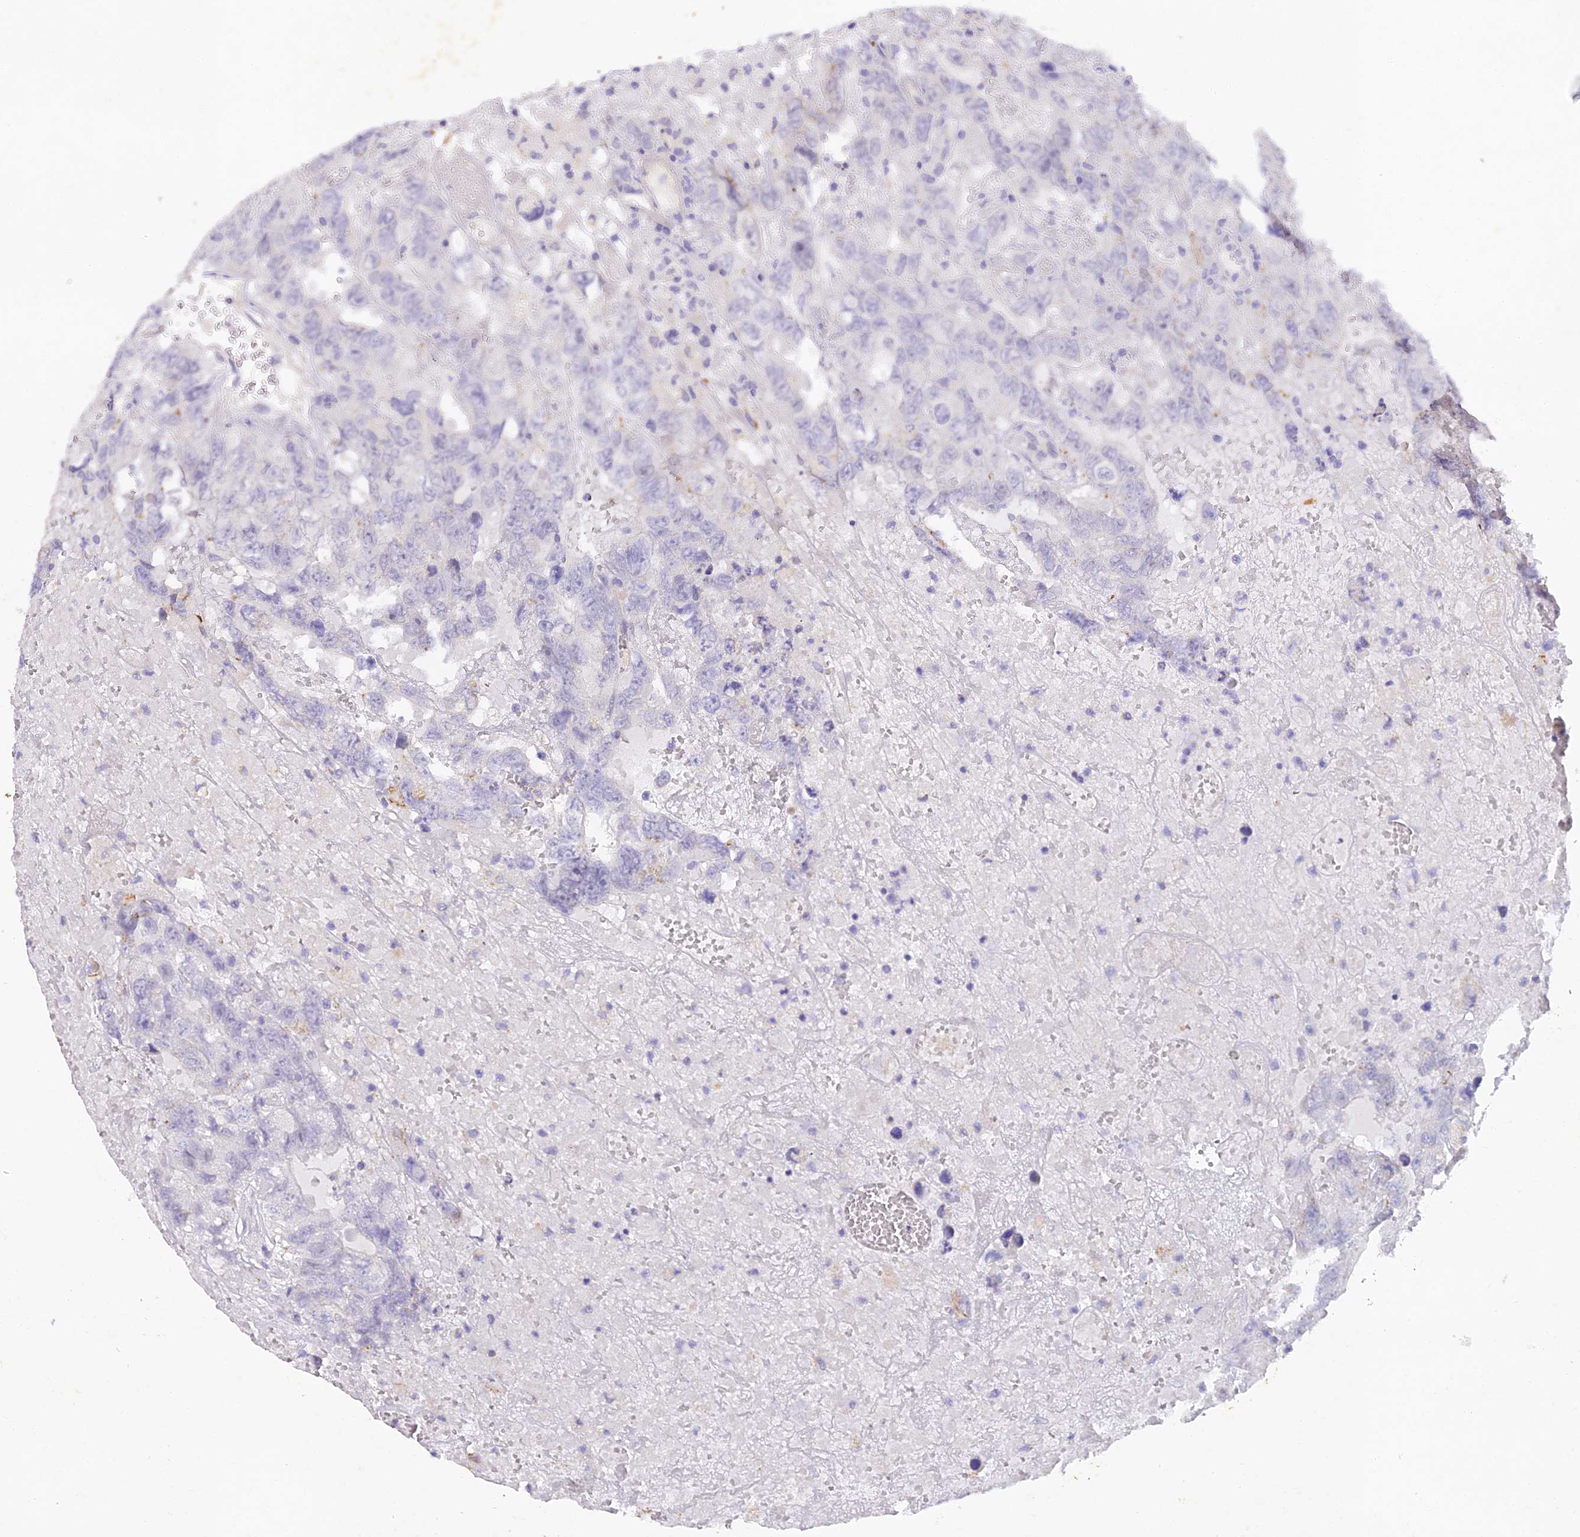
{"staining": {"intensity": "negative", "quantity": "none", "location": "none"}, "tissue": "testis cancer", "cell_type": "Tumor cells", "image_type": "cancer", "snomed": [{"axis": "morphology", "description": "Carcinoma, Embryonal, NOS"}, {"axis": "topography", "description": "Testis"}], "caption": "A histopathology image of testis embryonal carcinoma stained for a protein shows no brown staining in tumor cells.", "gene": "DONSON", "patient": {"sex": "male", "age": 45}}